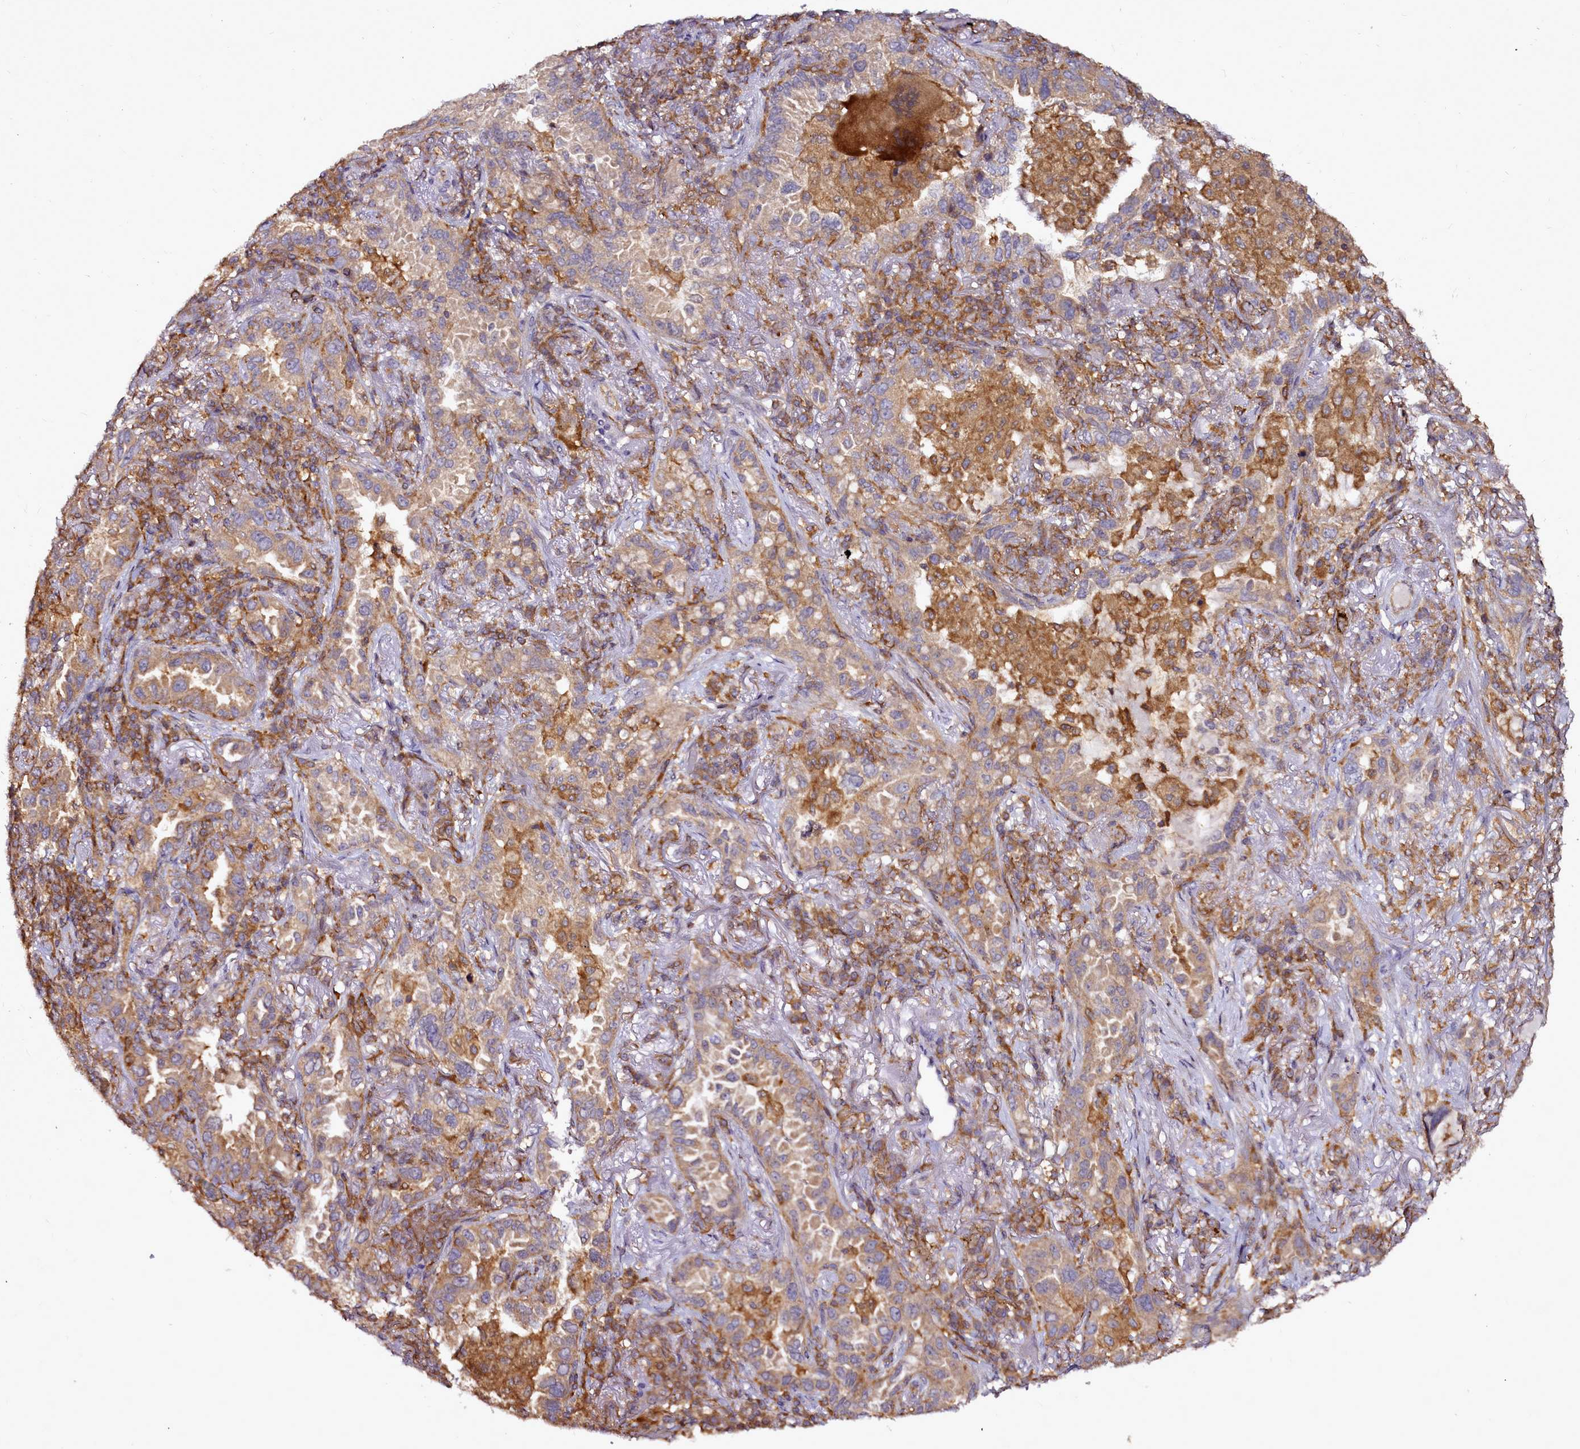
{"staining": {"intensity": "moderate", "quantity": "25%-75%", "location": "cytoplasmic/membranous"}, "tissue": "lung cancer", "cell_type": "Tumor cells", "image_type": "cancer", "snomed": [{"axis": "morphology", "description": "Adenocarcinoma, NOS"}, {"axis": "topography", "description": "Lung"}], "caption": "This micrograph shows immunohistochemistry (IHC) staining of lung cancer, with medium moderate cytoplasmic/membranous staining in about 25%-75% of tumor cells.", "gene": "NCKAP1L", "patient": {"sex": "female", "age": 69}}